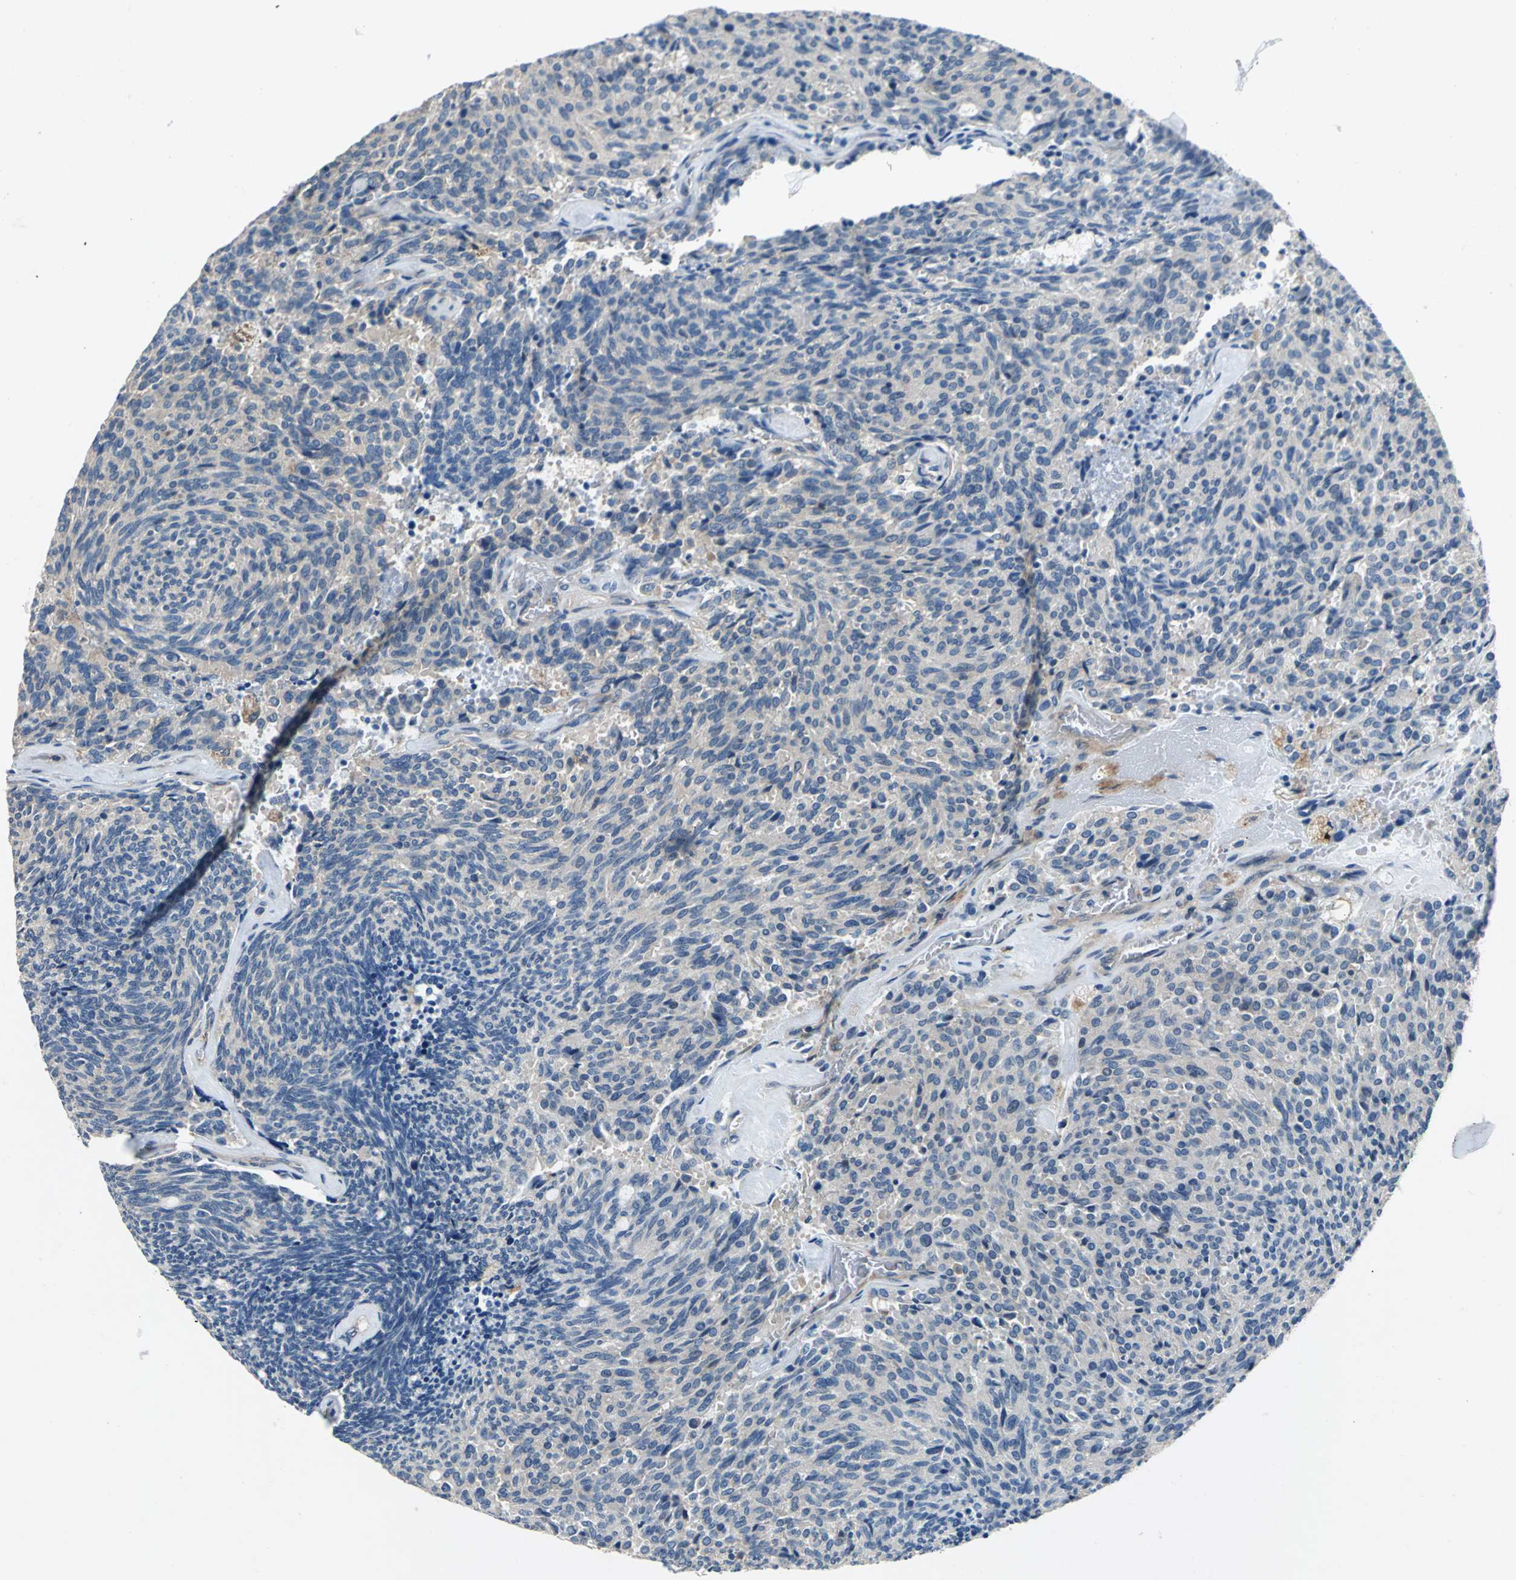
{"staining": {"intensity": "weak", "quantity": "25%-75%", "location": "cytoplasmic/membranous"}, "tissue": "carcinoid", "cell_type": "Tumor cells", "image_type": "cancer", "snomed": [{"axis": "morphology", "description": "Carcinoid, malignant, NOS"}, {"axis": "topography", "description": "Pancreas"}], "caption": "A brown stain labels weak cytoplasmic/membranous expression of a protein in carcinoid tumor cells.", "gene": "DDX3Y", "patient": {"sex": "female", "age": 54}}